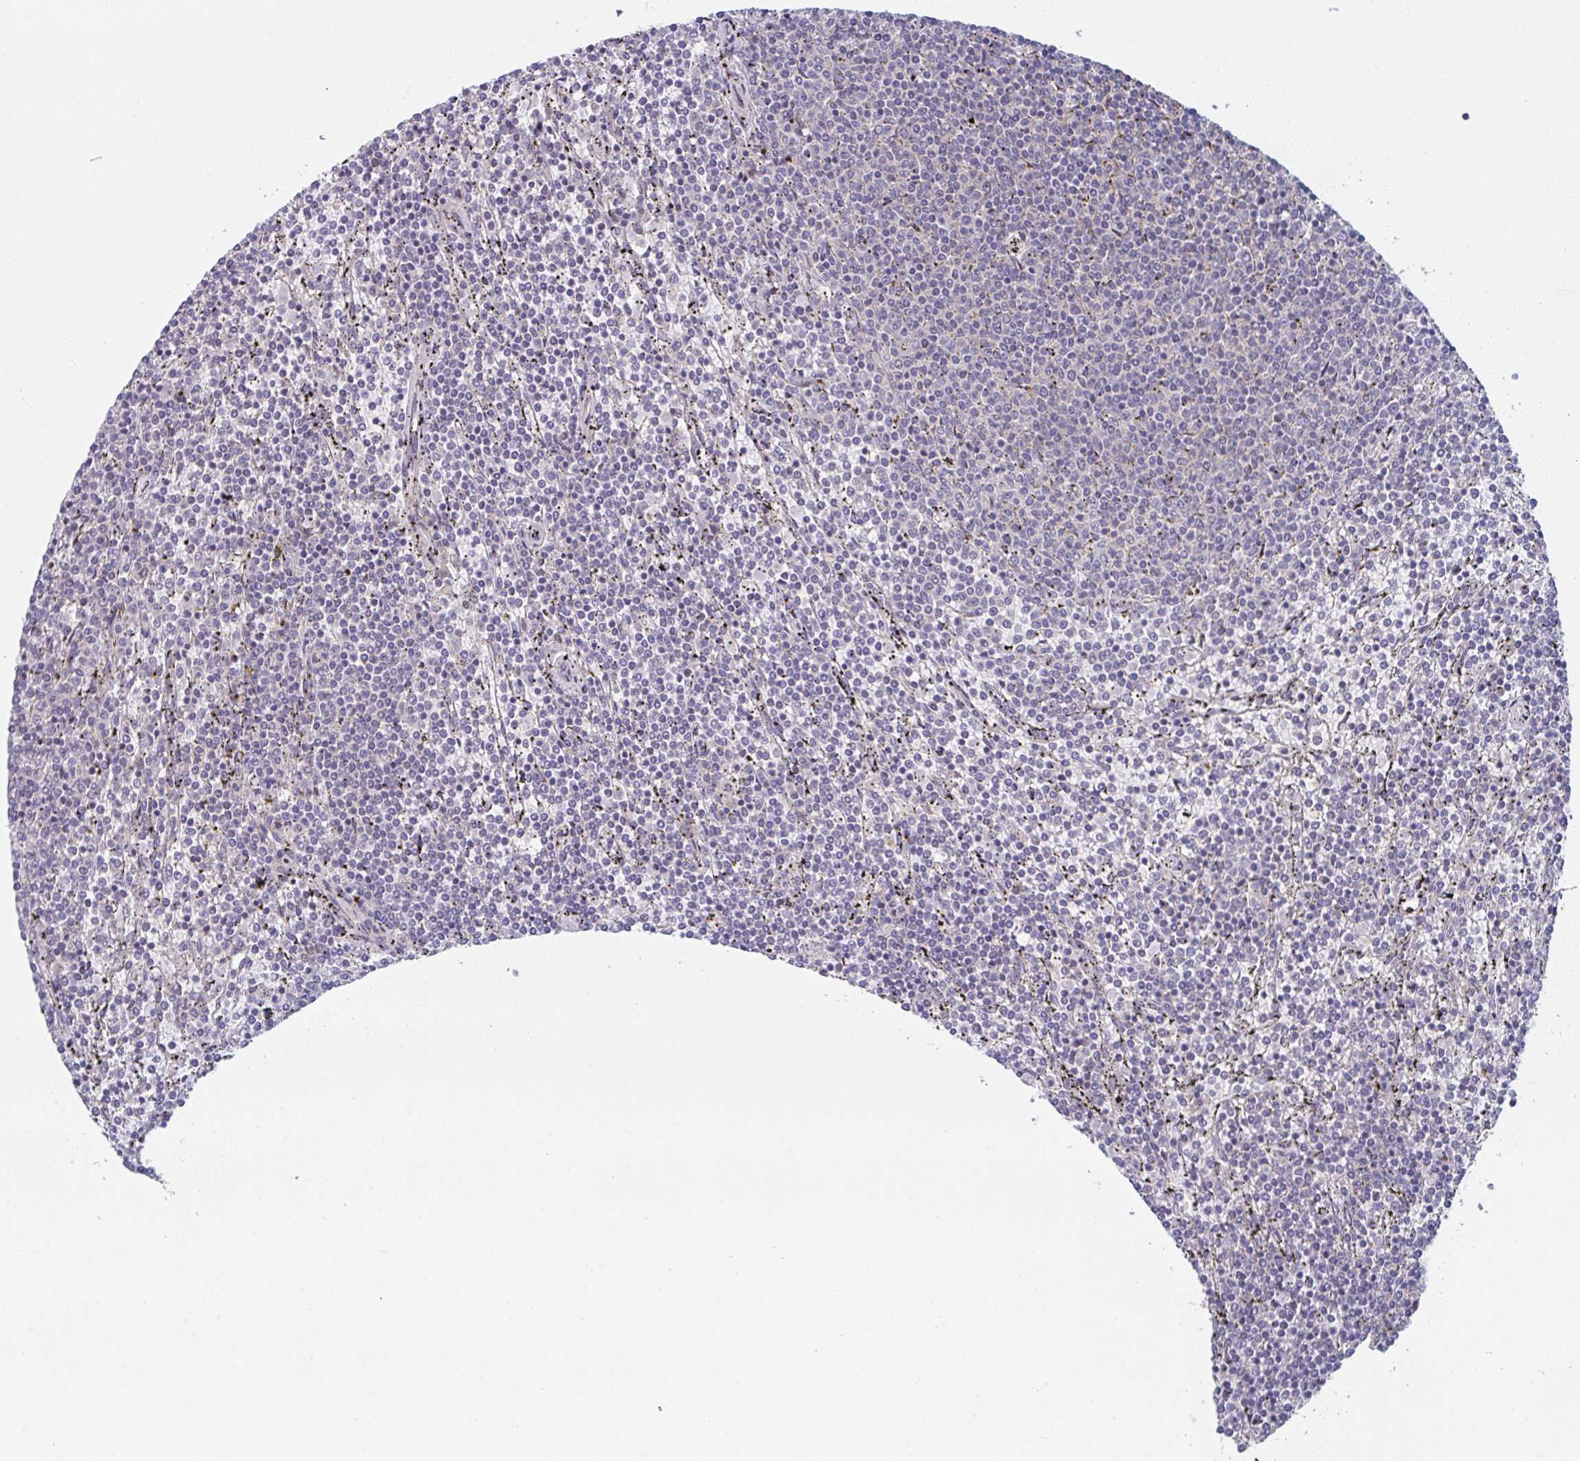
{"staining": {"intensity": "negative", "quantity": "none", "location": "none"}, "tissue": "lymphoma", "cell_type": "Tumor cells", "image_type": "cancer", "snomed": [{"axis": "morphology", "description": "Malignant lymphoma, non-Hodgkin's type, Low grade"}, {"axis": "topography", "description": "Spleen"}], "caption": "This micrograph is of low-grade malignant lymphoma, non-Hodgkin's type stained with immunohistochemistry to label a protein in brown with the nuclei are counter-stained blue. There is no staining in tumor cells.", "gene": "RBM18", "patient": {"sex": "female", "age": 50}}